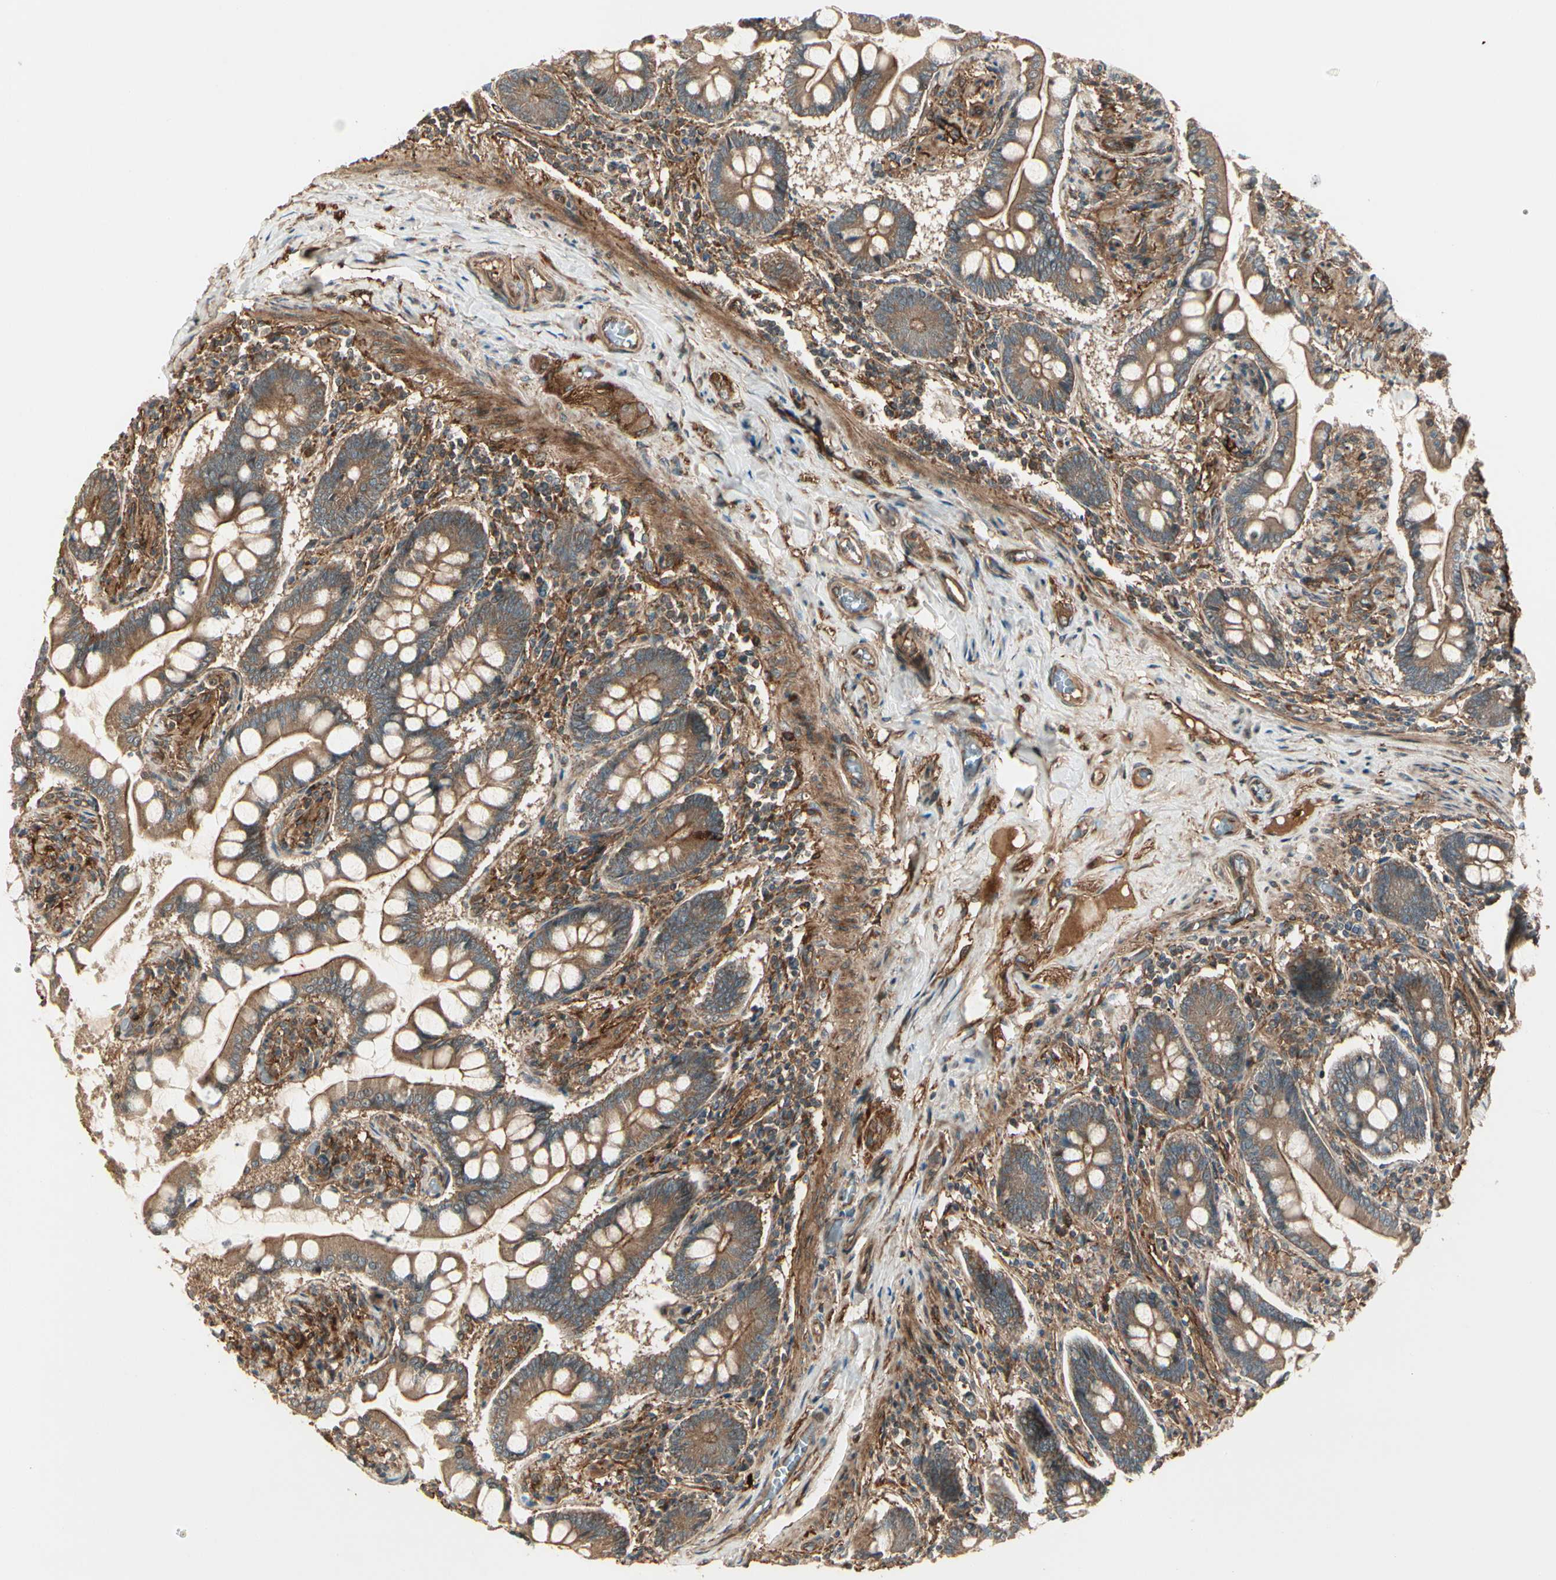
{"staining": {"intensity": "strong", "quantity": ">75%", "location": "cytoplasmic/membranous"}, "tissue": "small intestine", "cell_type": "Glandular cells", "image_type": "normal", "snomed": [{"axis": "morphology", "description": "Normal tissue, NOS"}, {"axis": "topography", "description": "Small intestine"}], "caption": "Glandular cells display strong cytoplasmic/membranous positivity in about >75% of cells in benign small intestine. Nuclei are stained in blue.", "gene": "FKBP15", "patient": {"sex": "male", "age": 41}}